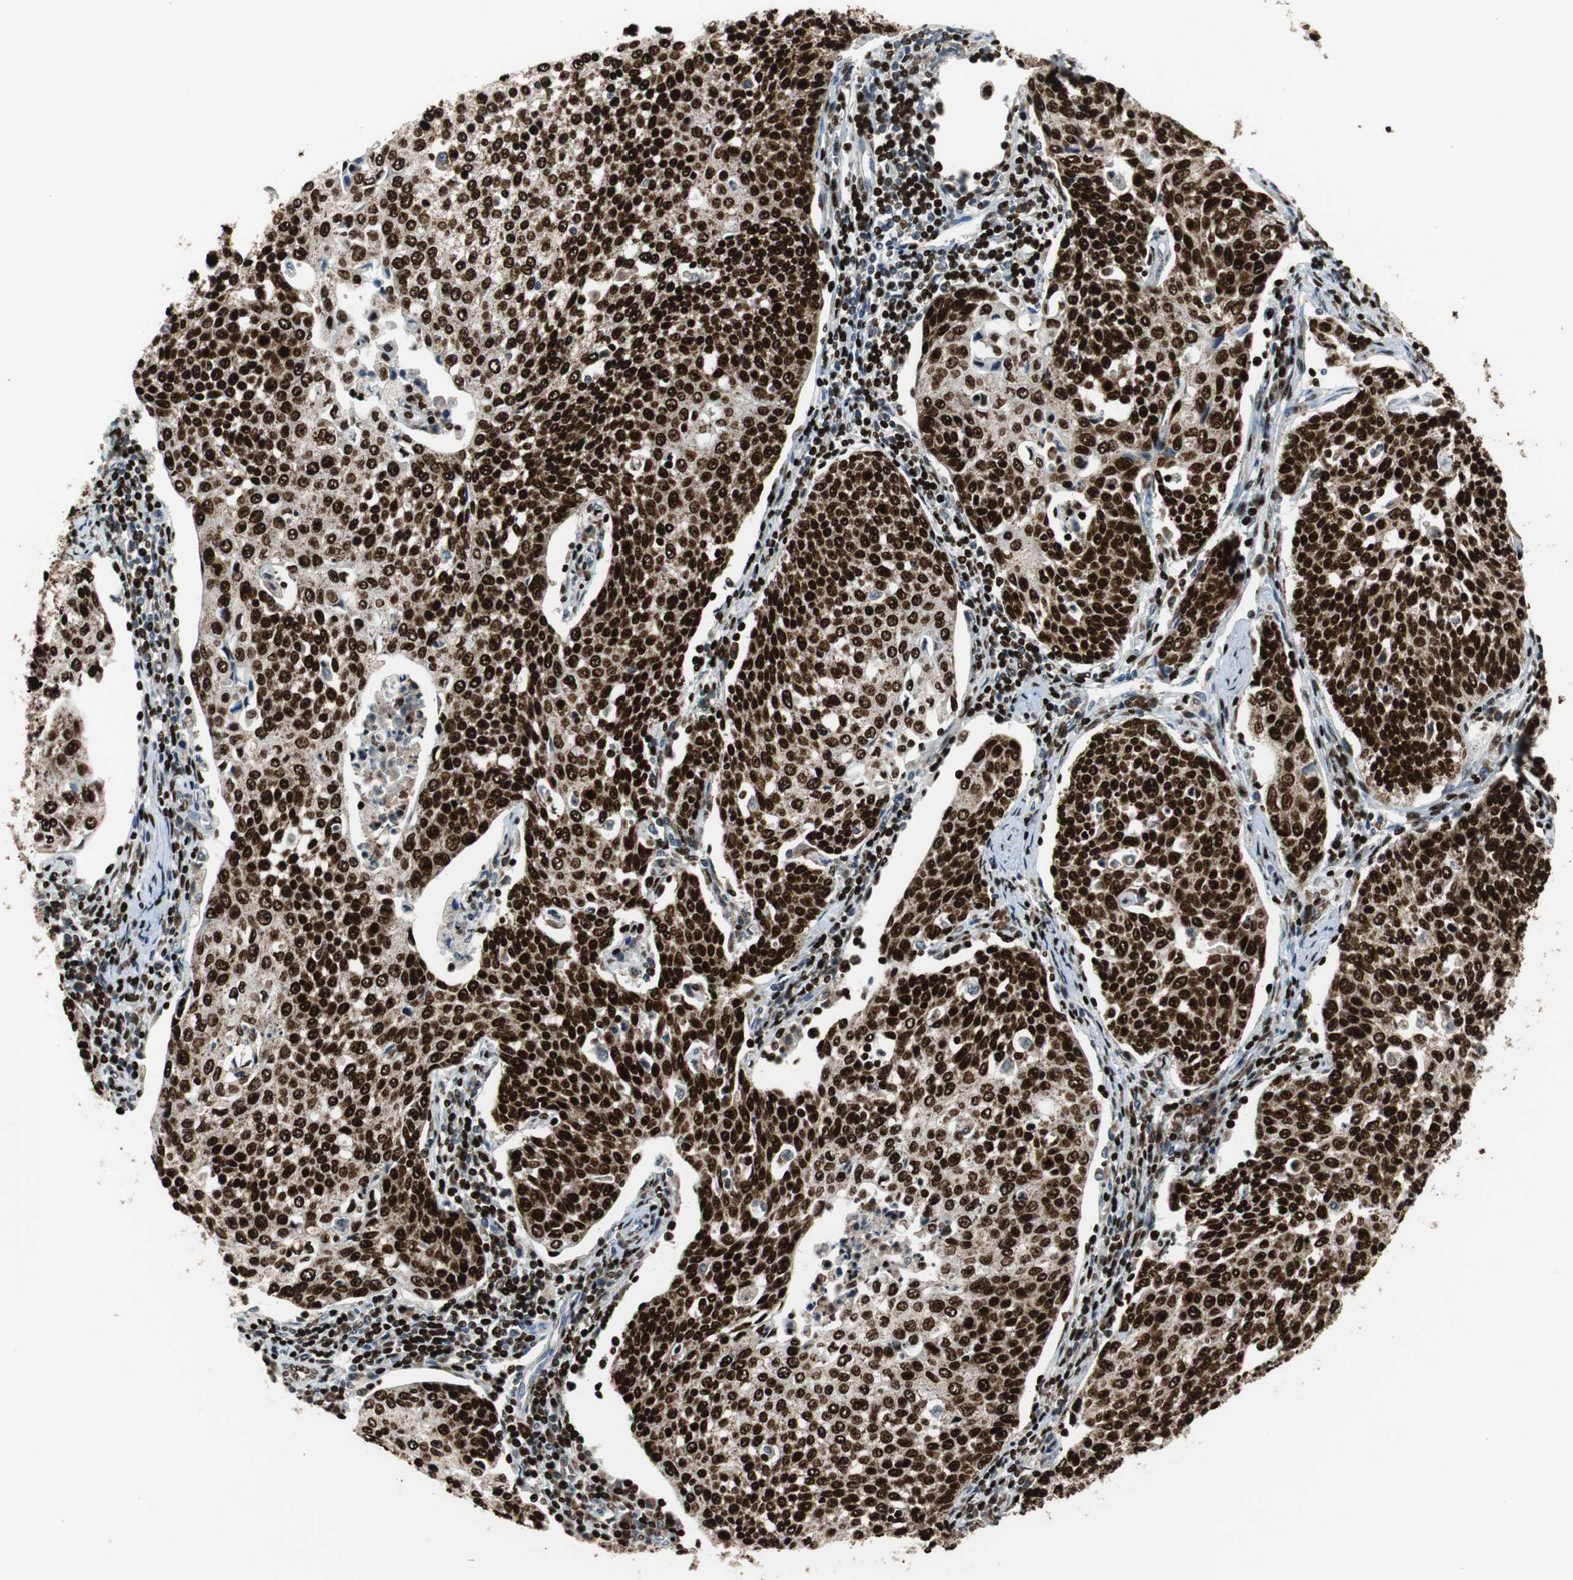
{"staining": {"intensity": "strong", "quantity": ">75%", "location": "cytoplasmic/membranous,nuclear"}, "tissue": "cervical cancer", "cell_type": "Tumor cells", "image_type": "cancer", "snomed": [{"axis": "morphology", "description": "Squamous cell carcinoma, NOS"}, {"axis": "topography", "description": "Cervix"}], "caption": "Immunohistochemical staining of human cervical cancer demonstrates high levels of strong cytoplasmic/membranous and nuclear expression in about >75% of tumor cells.", "gene": "HDAC1", "patient": {"sex": "female", "age": 34}}